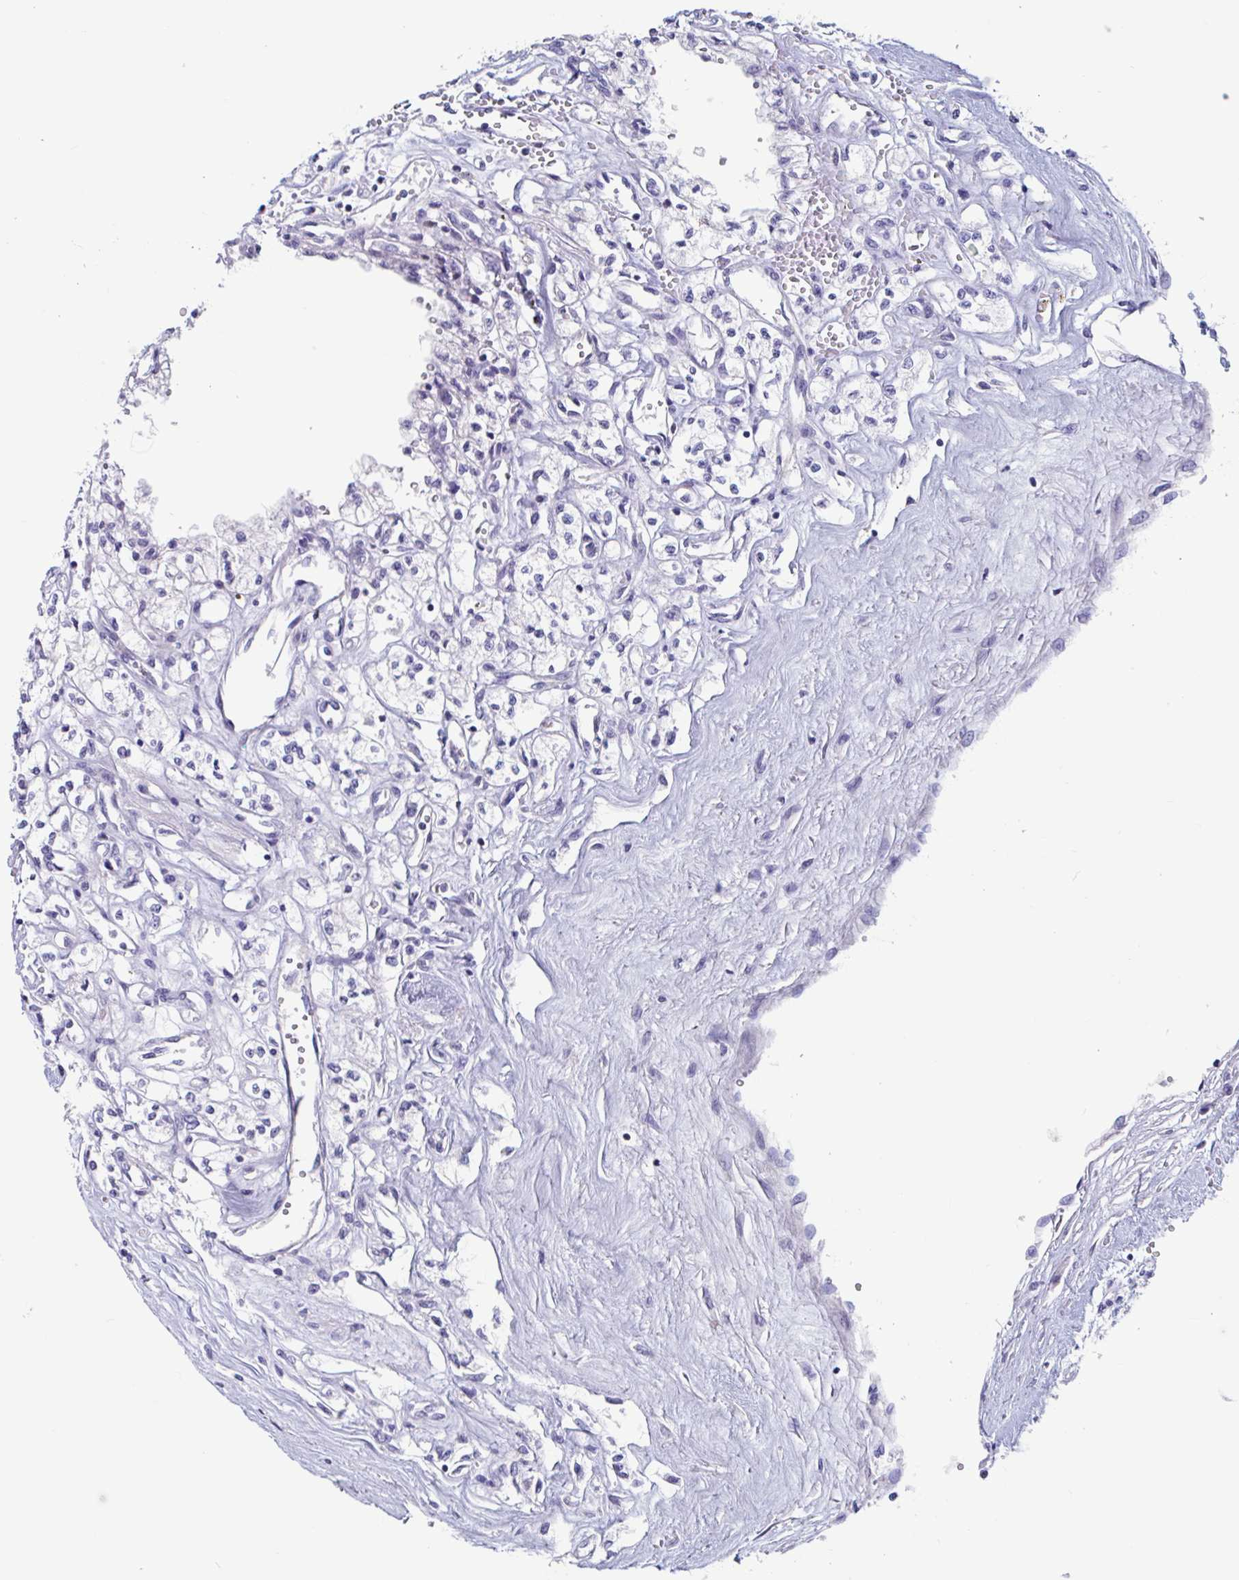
{"staining": {"intensity": "negative", "quantity": "none", "location": "none"}, "tissue": "renal cancer", "cell_type": "Tumor cells", "image_type": "cancer", "snomed": [{"axis": "morphology", "description": "Adenocarcinoma, NOS"}, {"axis": "topography", "description": "Kidney"}], "caption": "Tumor cells show no significant staining in adenocarcinoma (renal).", "gene": "ZNHIT2", "patient": {"sex": "male", "age": 56}}